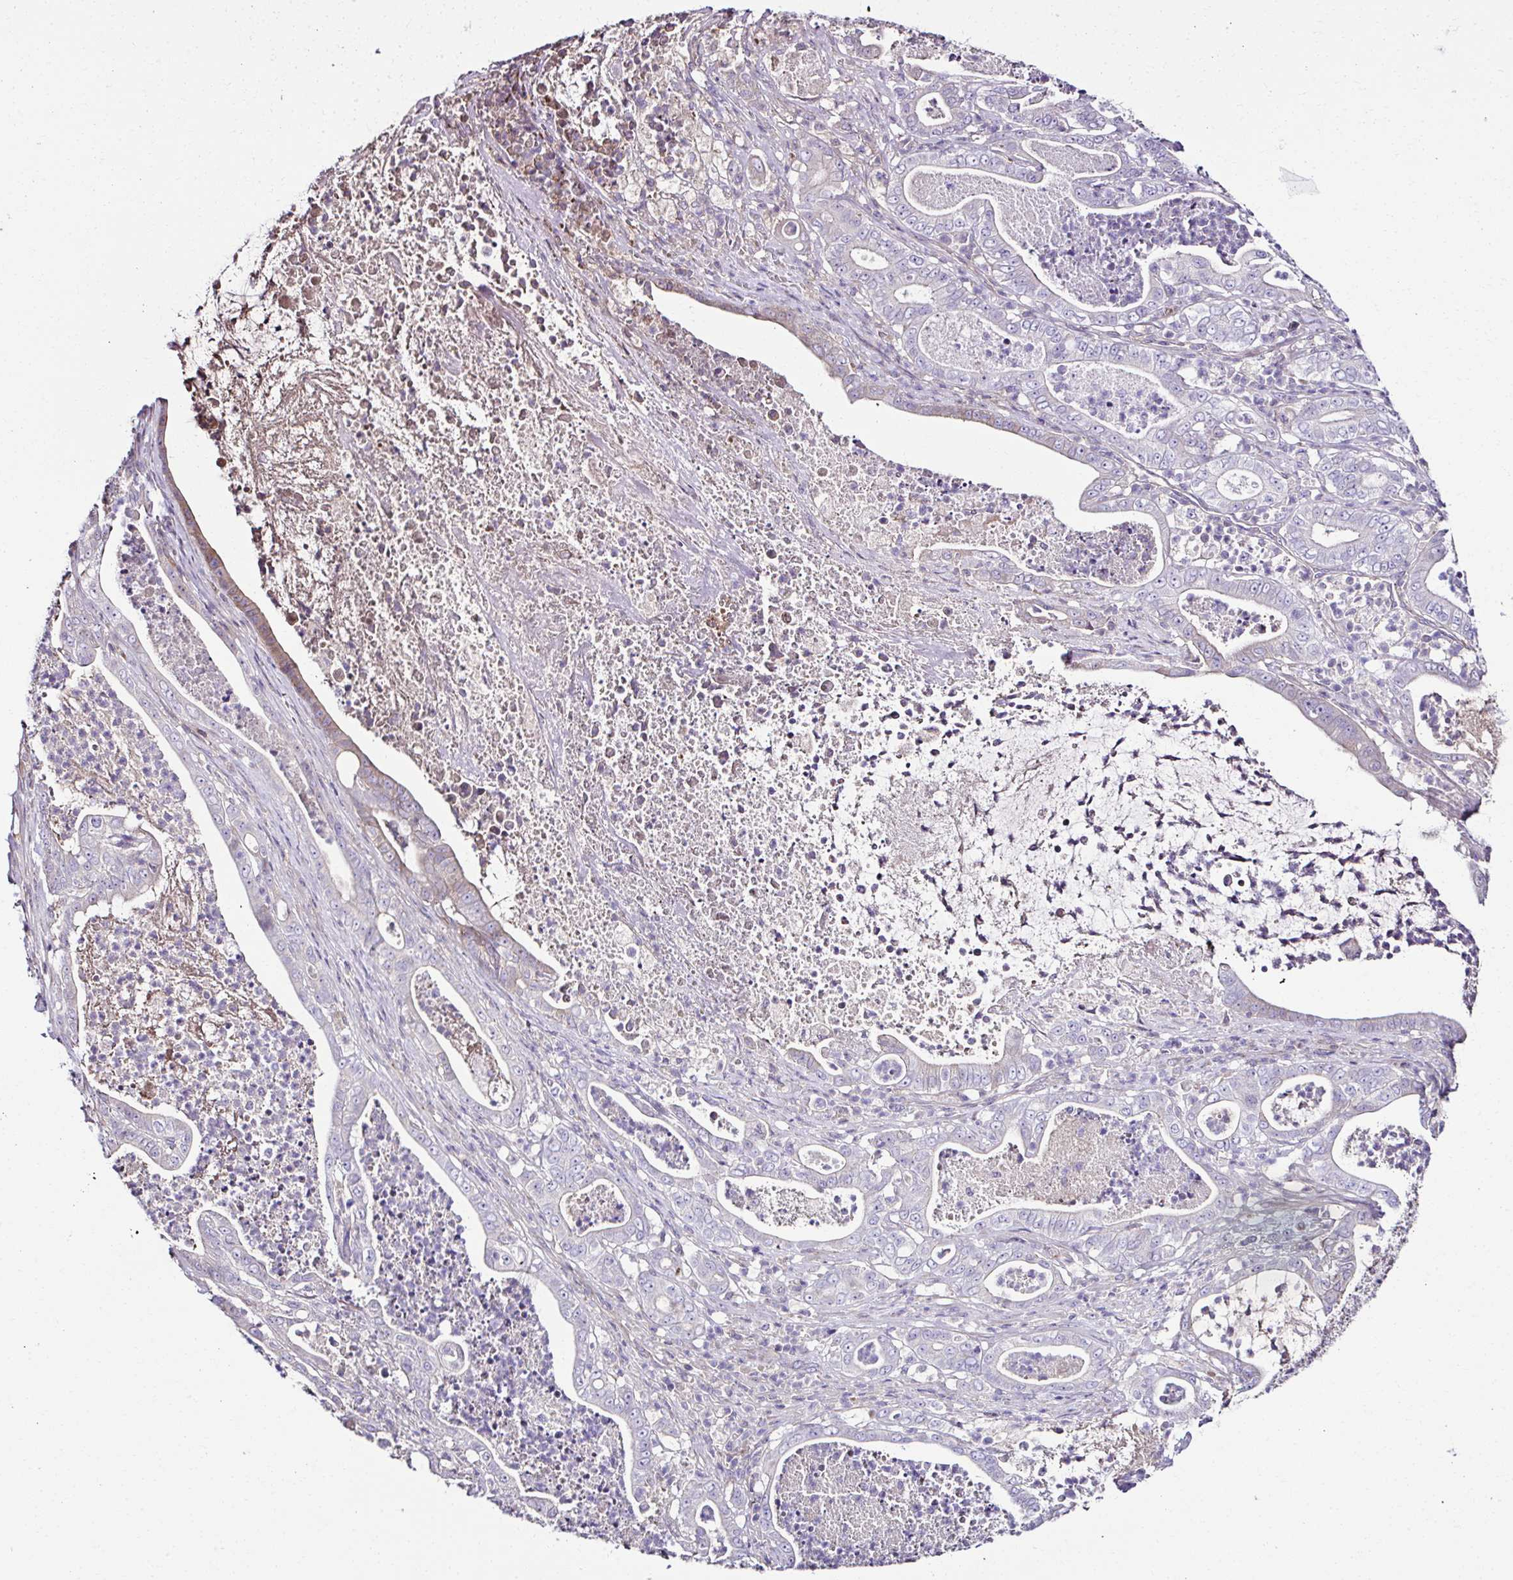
{"staining": {"intensity": "weak", "quantity": "25%-75%", "location": "cytoplasmic/membranous"}, "tissue": "pancreatic cancer", "cell_type": "Tumor cells", "image_type": "cancer", "snomed": [{"axis": "morphology", "description": "Adenocarcinoma, NOS"}, {"axis": "topography", "description": "Pancreas"}], "caption": "Pancreatic cancer stained for a protein (brown) reveals weak cytoplasmic/membranous positive positivity in approximately 25%-75% of tumor cells.", "gene": "CCDC85C", "patient": {"sex": "male", "age": 71}}